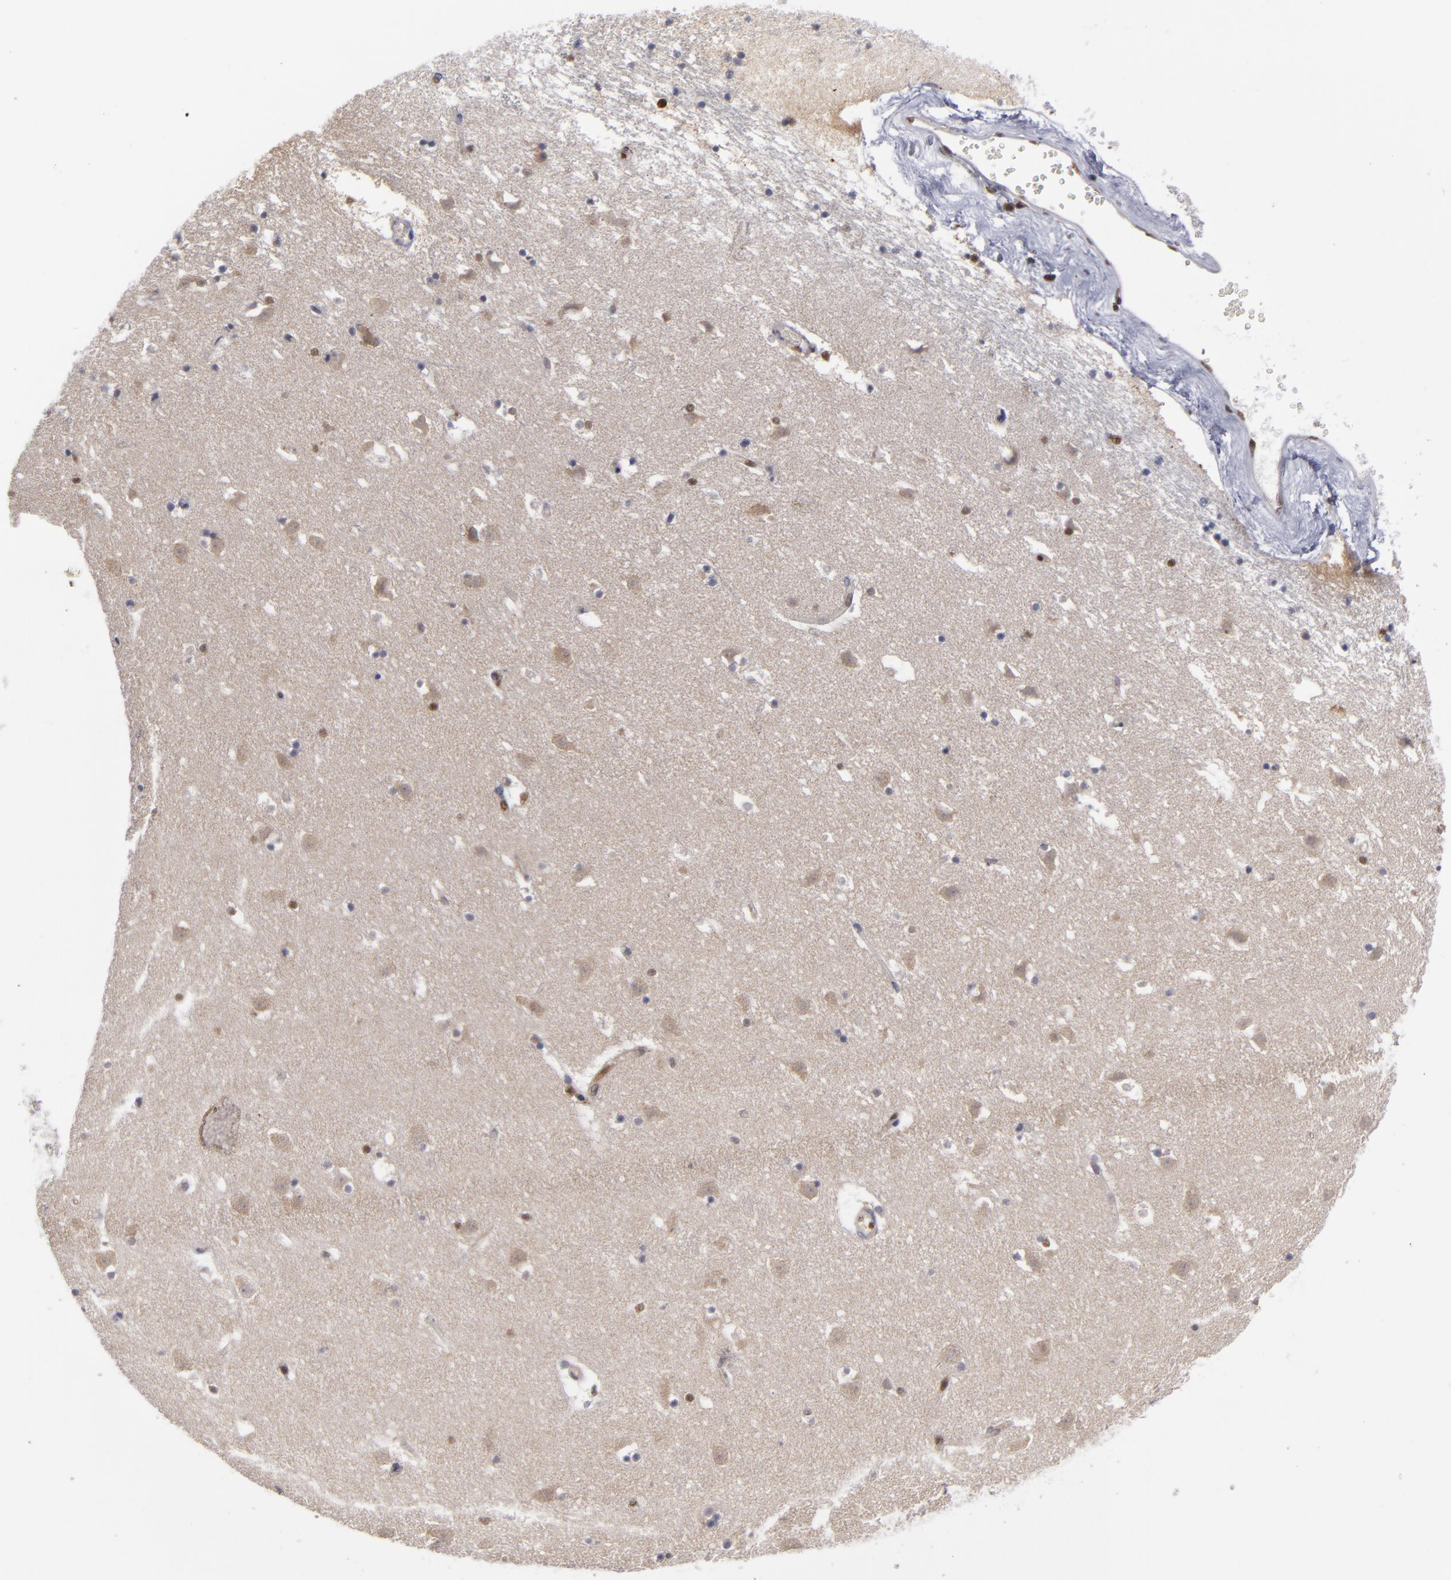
{"staining": {"intensity": "moderate", "quantity": "<25%", "location": "cytoplasmic/membranous,nuclear"}, "tissue": "caudate", "cell_type": "Glial cells", "image_type": "normal", "snomed": [{"axis": "morphology", "description": "Normal tissue, NOS"}, {"axis": "topography", "description": "Lateral ventricle wall"}], "caption": "Immunohistochemistry (IHC) of benign human caudate demonstrates low levels of moderate cytoplasmic/membranous,nuclear positivity in about <25% of glial cells.", "gene": "GSR", "patient": {"sex": "male", "age": 45}}